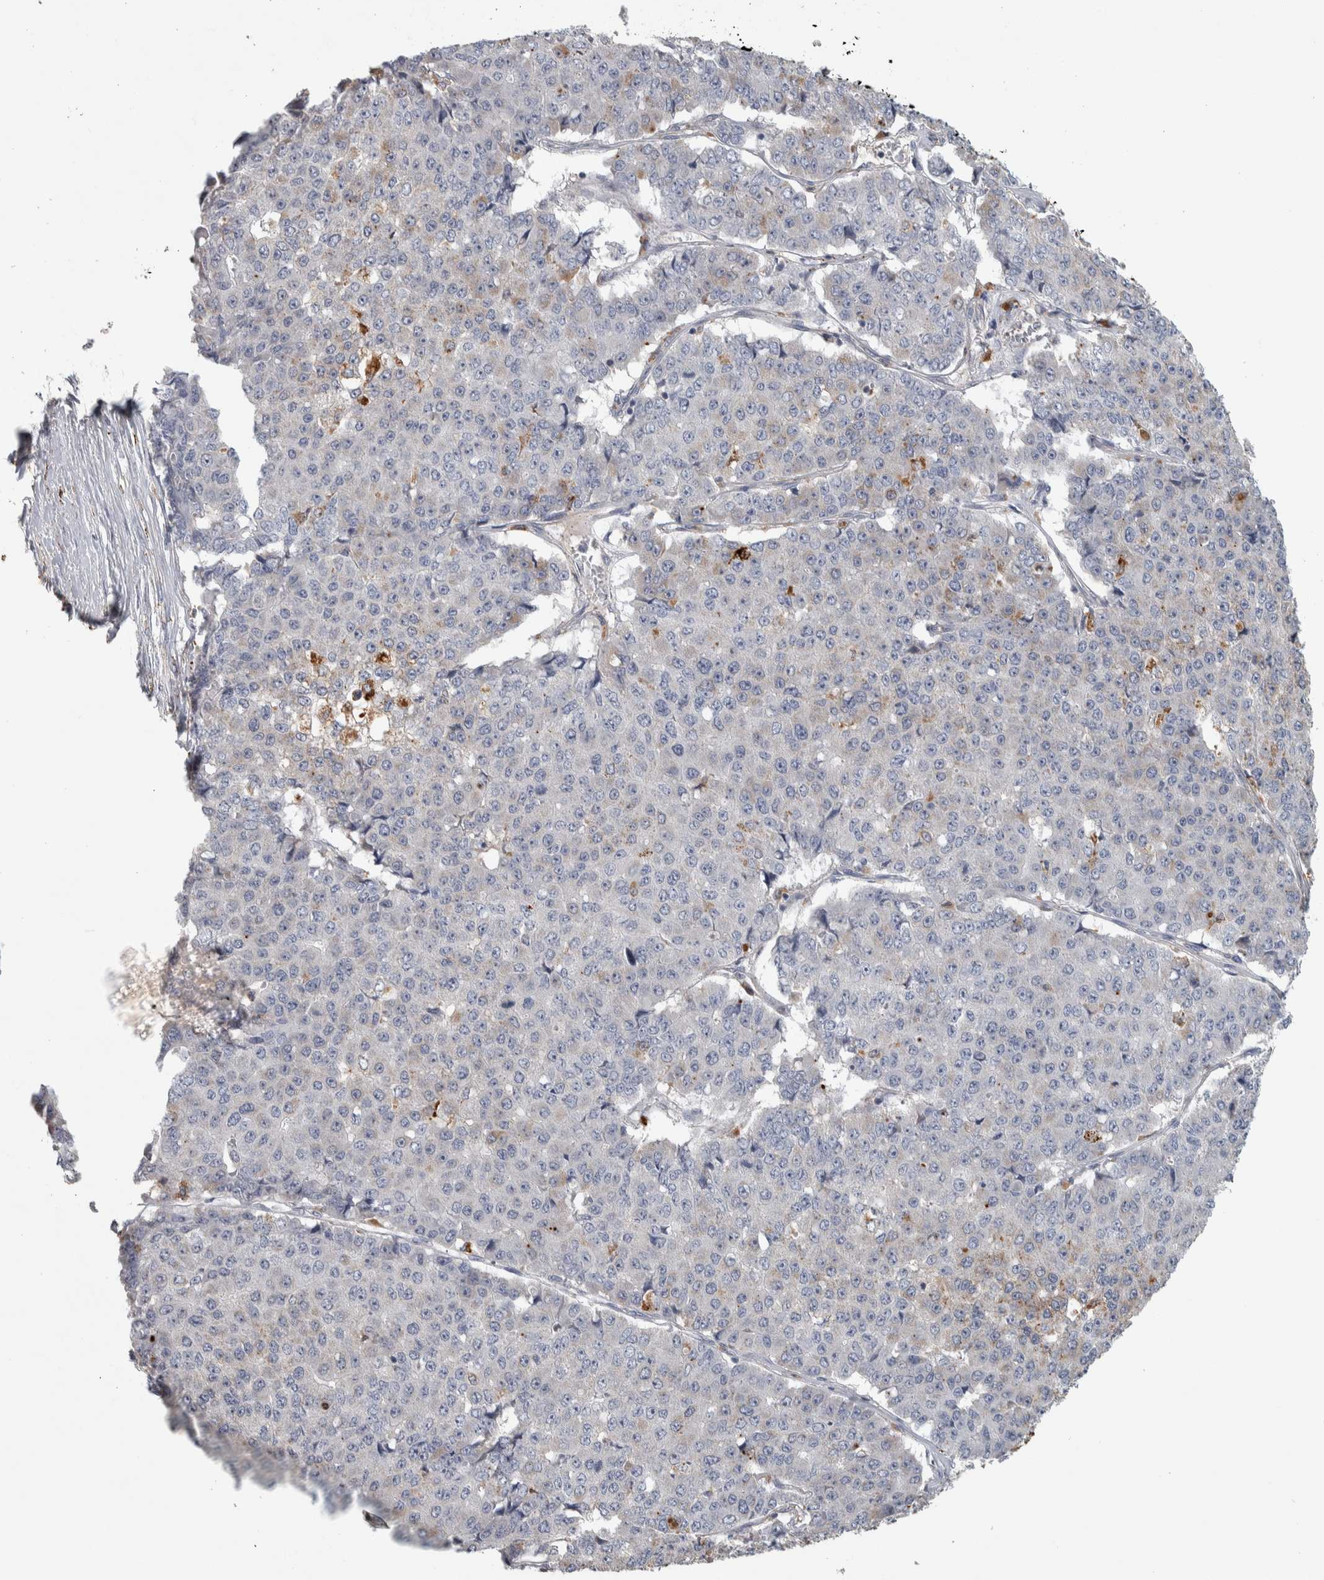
{"staining": {"intensity": "weak", "quantity": "<25%", "location": "cytoplasmic/membranous"}, "tissue": "pancreatic cancer", "cell_type": "Tumor cells", "image_type": "cancer", "snomed": [{"axis": "morphology", "description": "Adenocarcinoma, NOS"}, {"axis": "topography", "description": "Pancreas"}], "caption": "Tumor cells are negative for protein expression in human pancreatic cancer. The staining was performed using DAB to visualize the protein expression in brown, while the nuclei were stained in blue with hematoxylin (Magnification: 20x).", "gene": "FAM78A", "patient": {"sex": "male", "age": 50}}